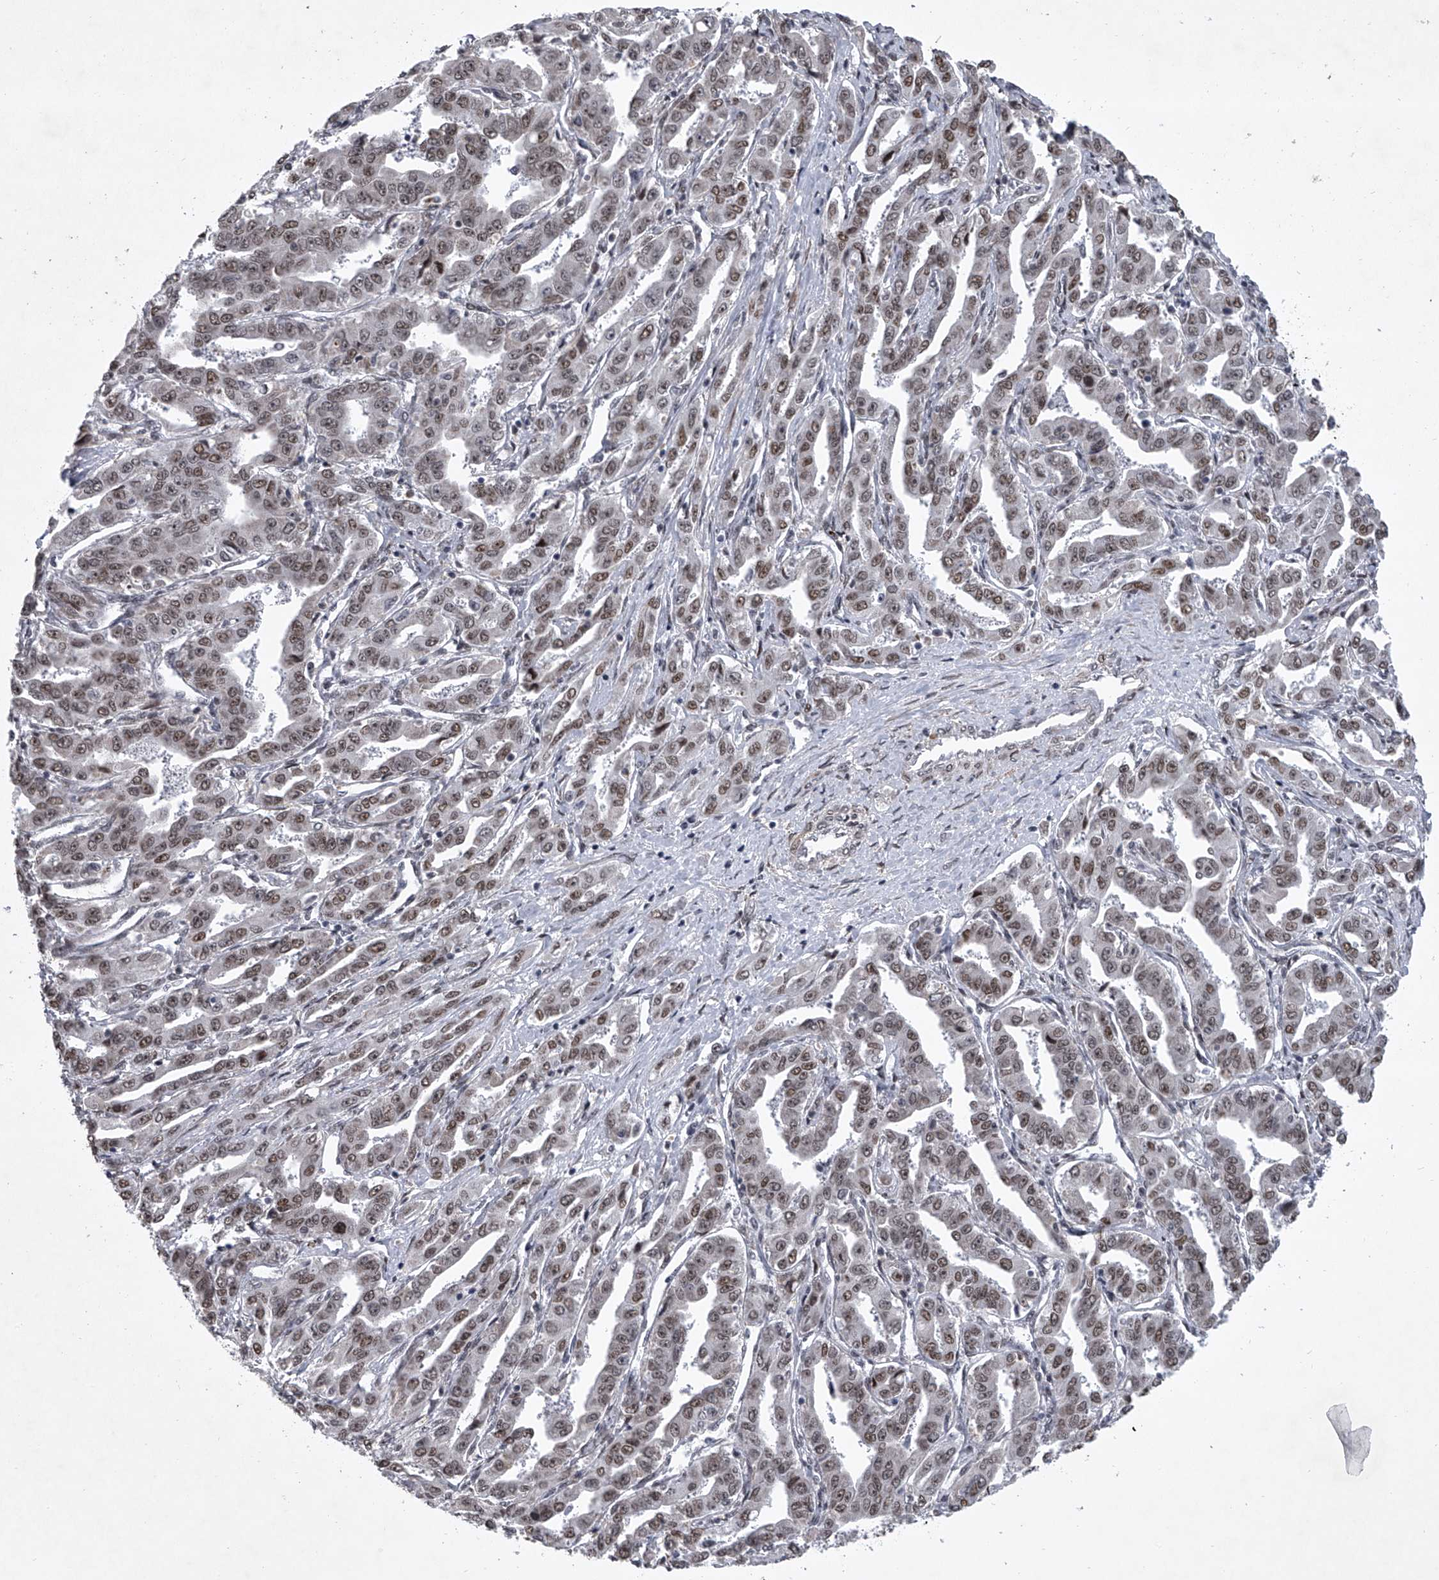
{"staining": {"intensity": "moderate", "quantity": ">75%", "location": "nuclear"}, "tissue": "liver cancer", "cell_type": "Tumor cells", "image_type": "cancer", "snomed": [{"axis": "morphology", "description": "Cholangiocarcinoma"}, {"axis": "topography", "description": "Liver"}], "caption": "Liver cancer tissue shows moderate nuclear expression in approximately >75% of tumor cells", "gene": "MLLT1", "patient": {"sex": "male", "age": 59}}